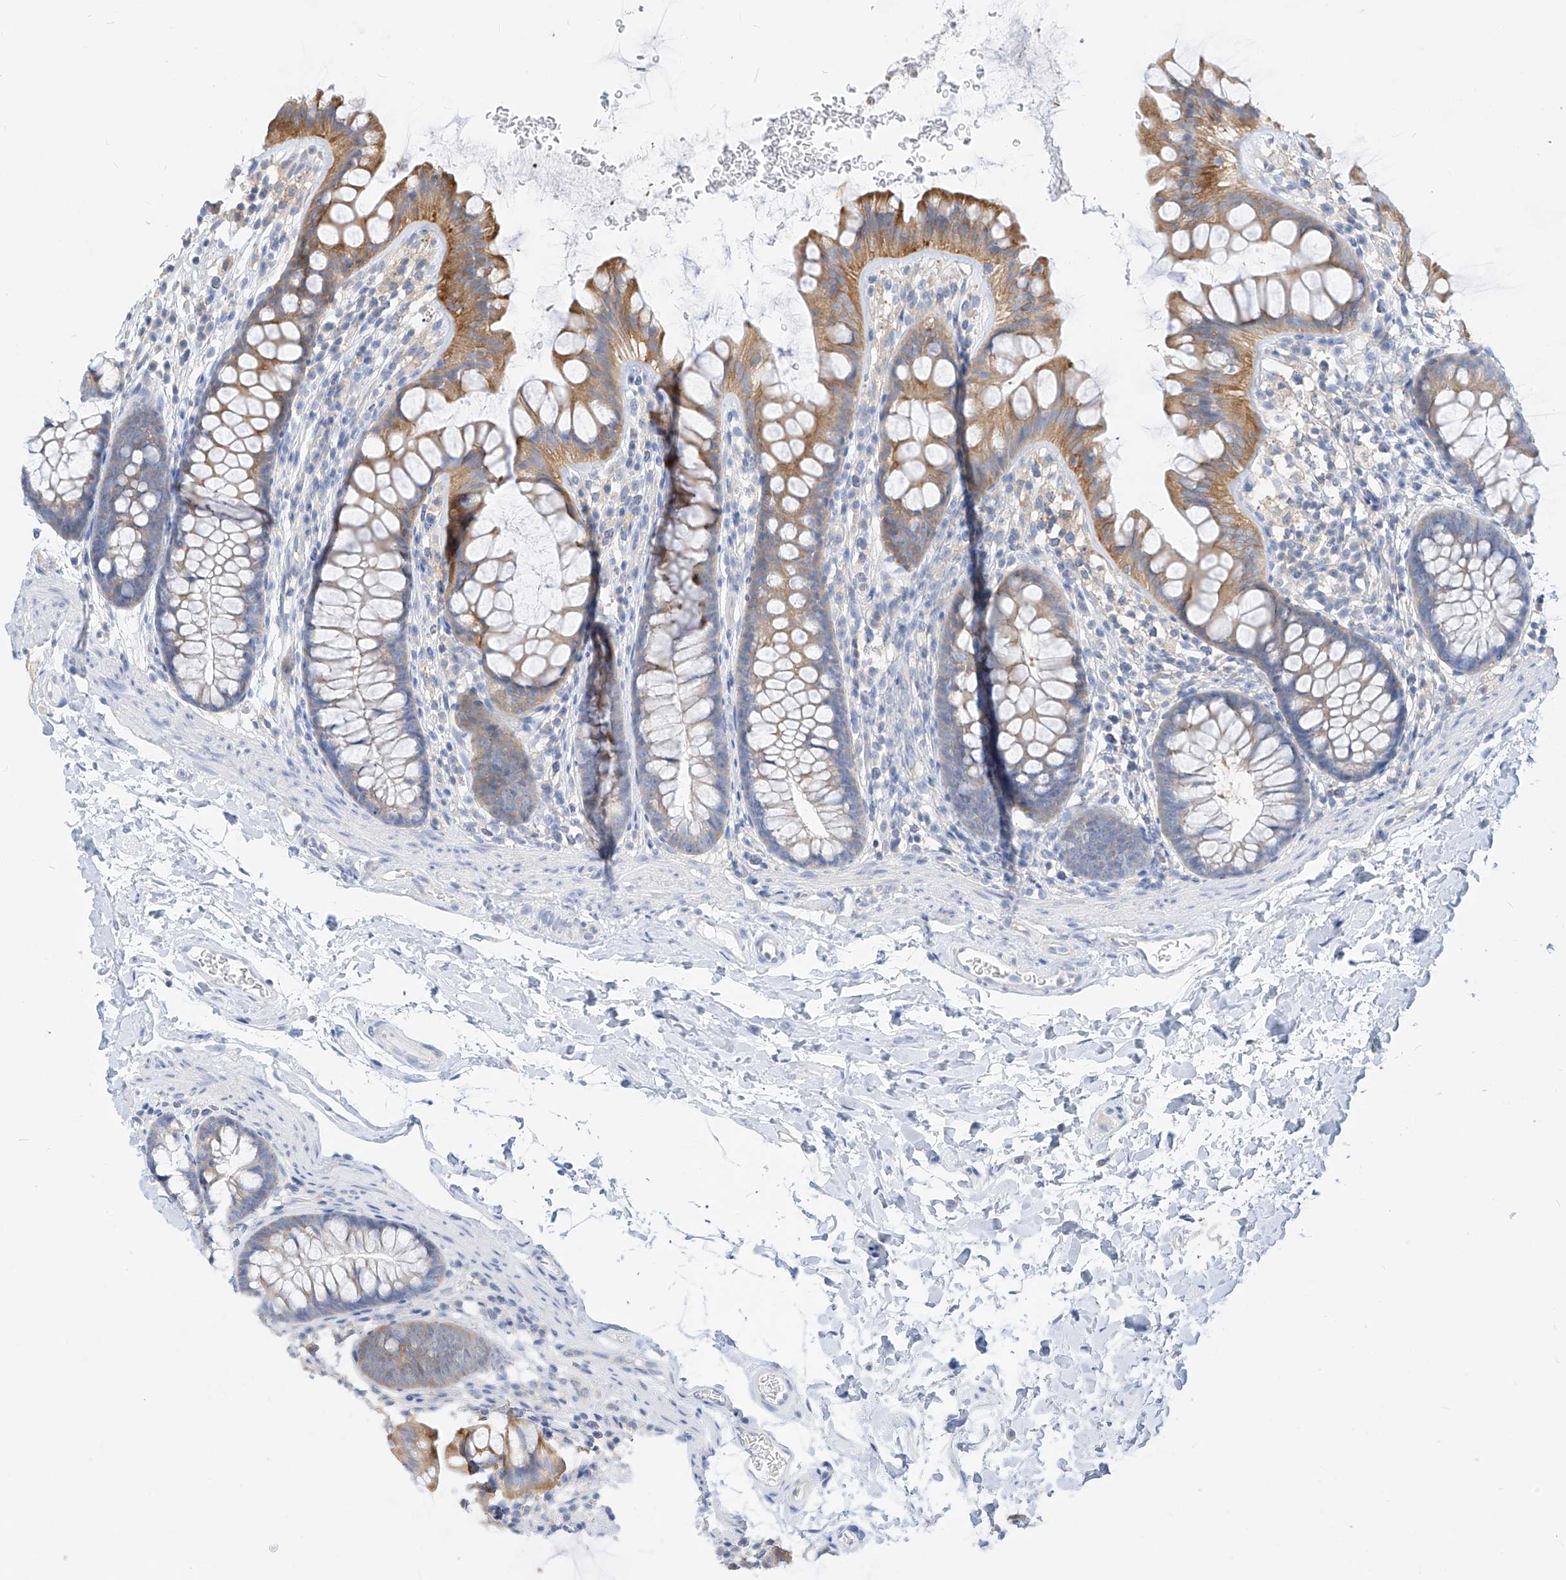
{"staining": {"intensity": "negative", "quantity": "none", "location": "none"}, "tissue": "colon", "cell_type": "Endothelial cells", "image_type": "normal", "snomed": [{"axis": "morphology", "description": "Normal tissue, NOS"}, {"axis": "topography", "description": "Colon"}], "caption": "DAB (3,3'-diaminobenzidine) immunohistochemical staining of normal colon shows no significant expression in endothelial cells.", "gene": "ZZEF1", "patient": {"sex": "female", "age": 62}}